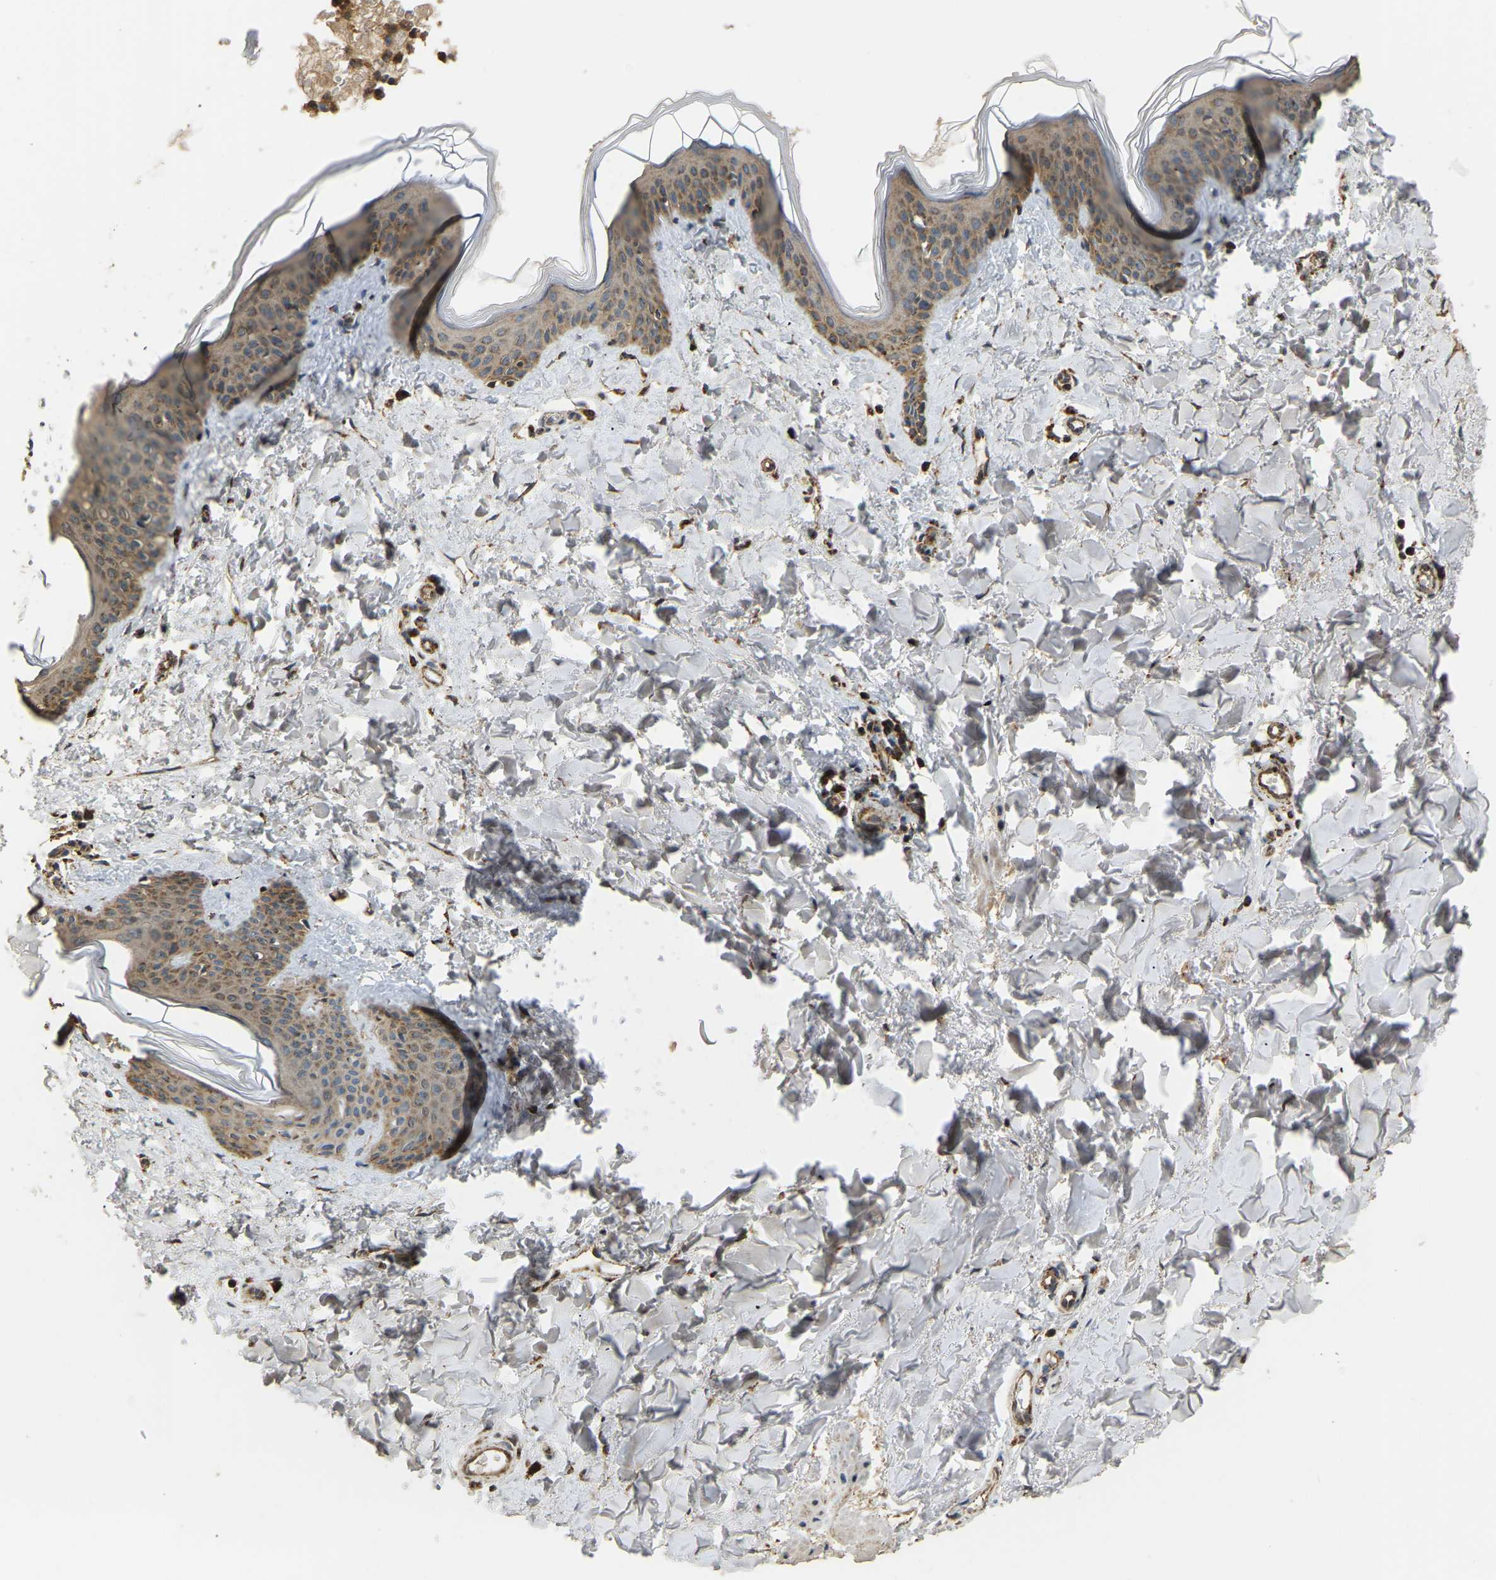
{"staining": {"intensity": "moderate", "quantity": ">75%", "location": "cytoplasmic/membranous"}, "tissue": "skin", "cell_type": "Fibroblasts", "image_type": "normal", "snomed": [{"axis": "morphology", "description": "Normal tissue, NOS"}, {"axis": "topography", "description": "Skin"}], "caption": "Skin stained with IHC displays moderate cytoplasmic/membranous positivity in about >75% of fibroblasts. Using DAB (brown) and hematoxylin (blue) stains, captured at high magnification using brightfield microscopy.", "gene": "TUFM", "patient": {"sex": "female", "age": 17}}